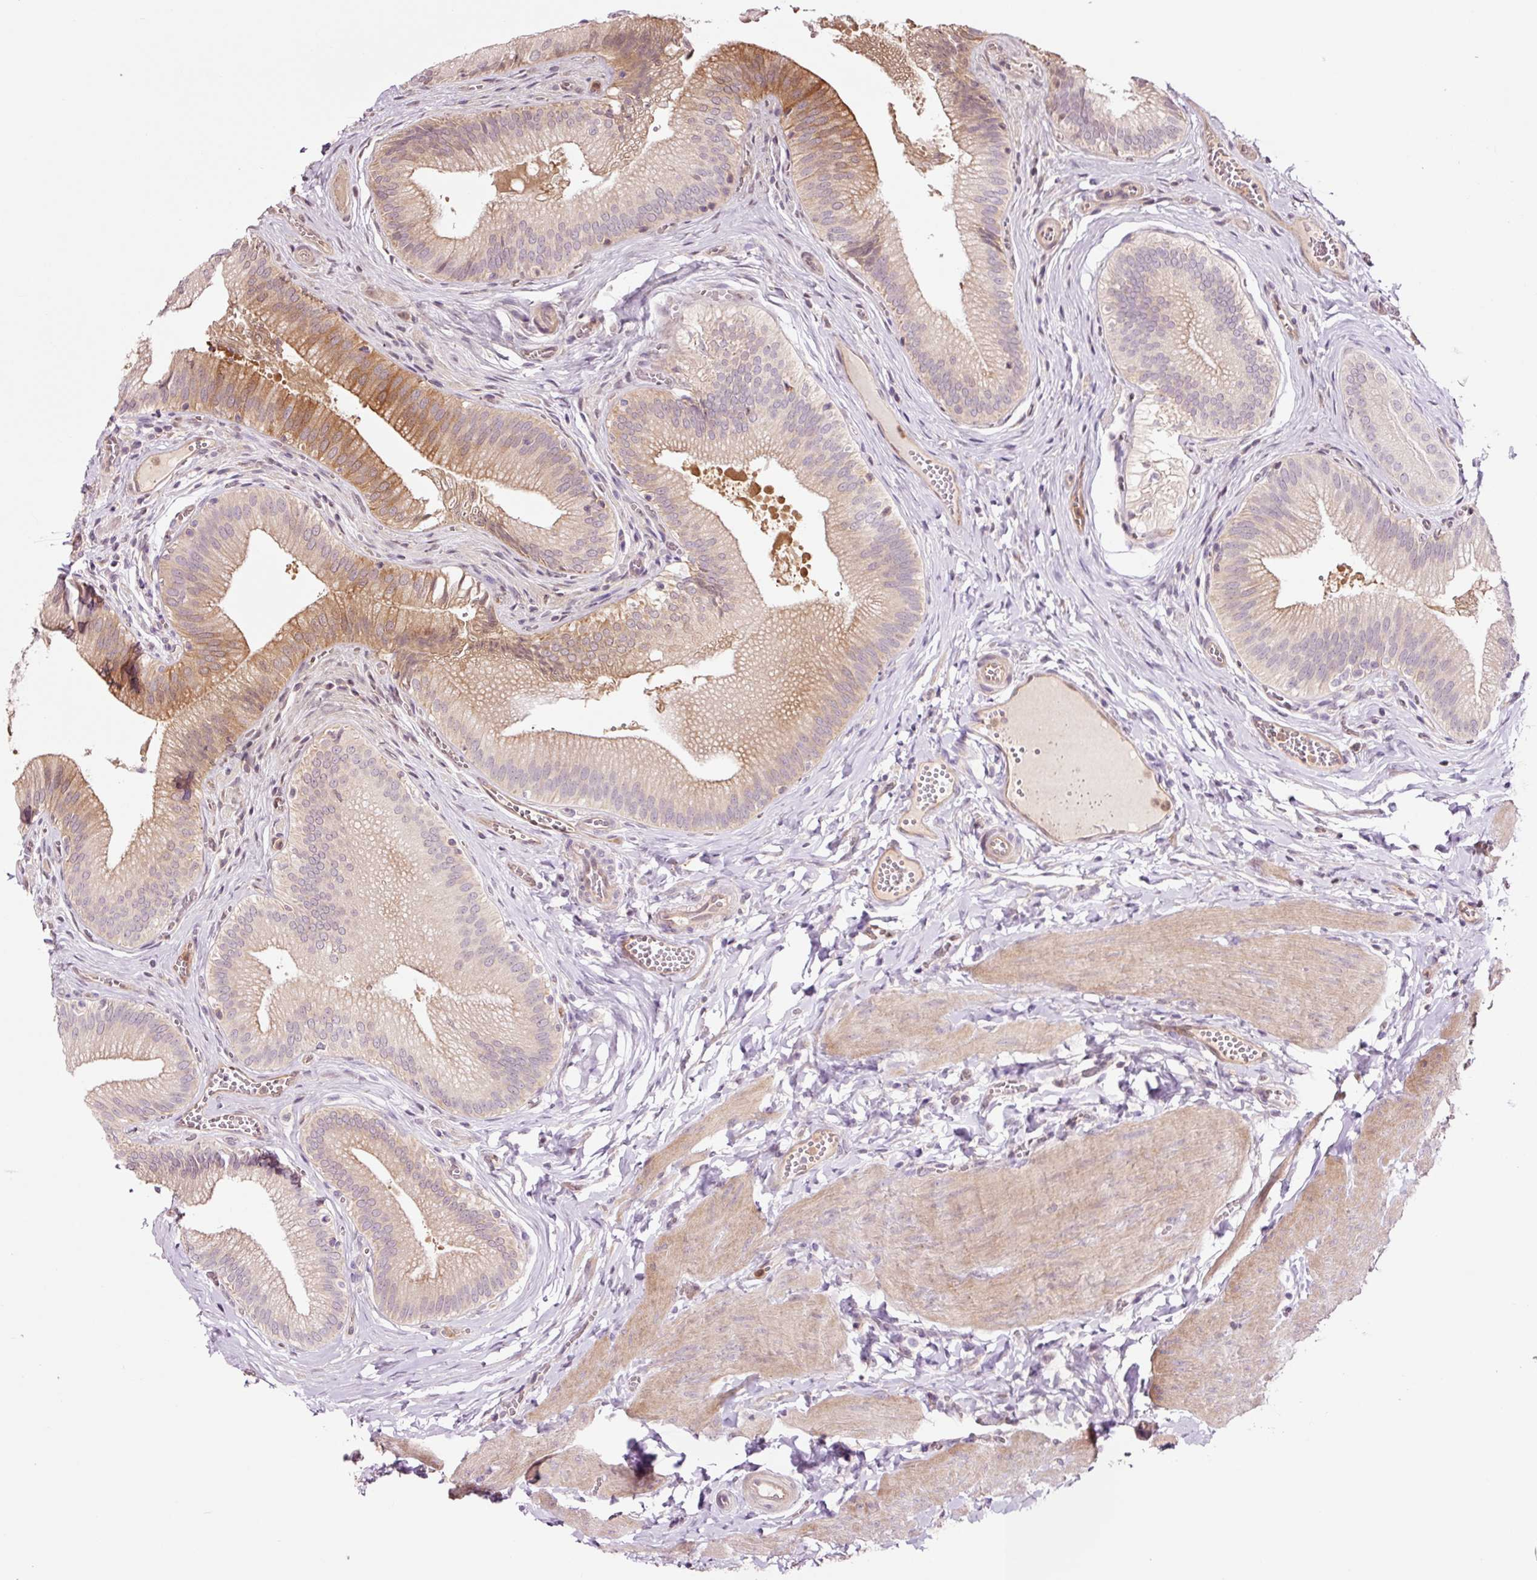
{"staining": {"intensity": "moderate", "quantity": "25%-75%", "location": "cytoplasmic/membranous,nuclear"}, "tissue": "gallbladder", "cell_type": "Glandular cells", "image_type": "normal", "snomed": [{"axis": "morphology", "description": "Normal tissue, NOS"}, {"axis": "topography", "description": "Gallbladder"}], "caption": "Gallbladder stained with DAB (3,3'-diaminobenzidine) immunohistochemistry (IHC) demonstrates medium levels of moderate cytoplasmic/membranous,nuclear expression in about 25%-75% of glandular cells.", "gene": "FBXL14", "patient": {"sex": "male", "age": 17}}